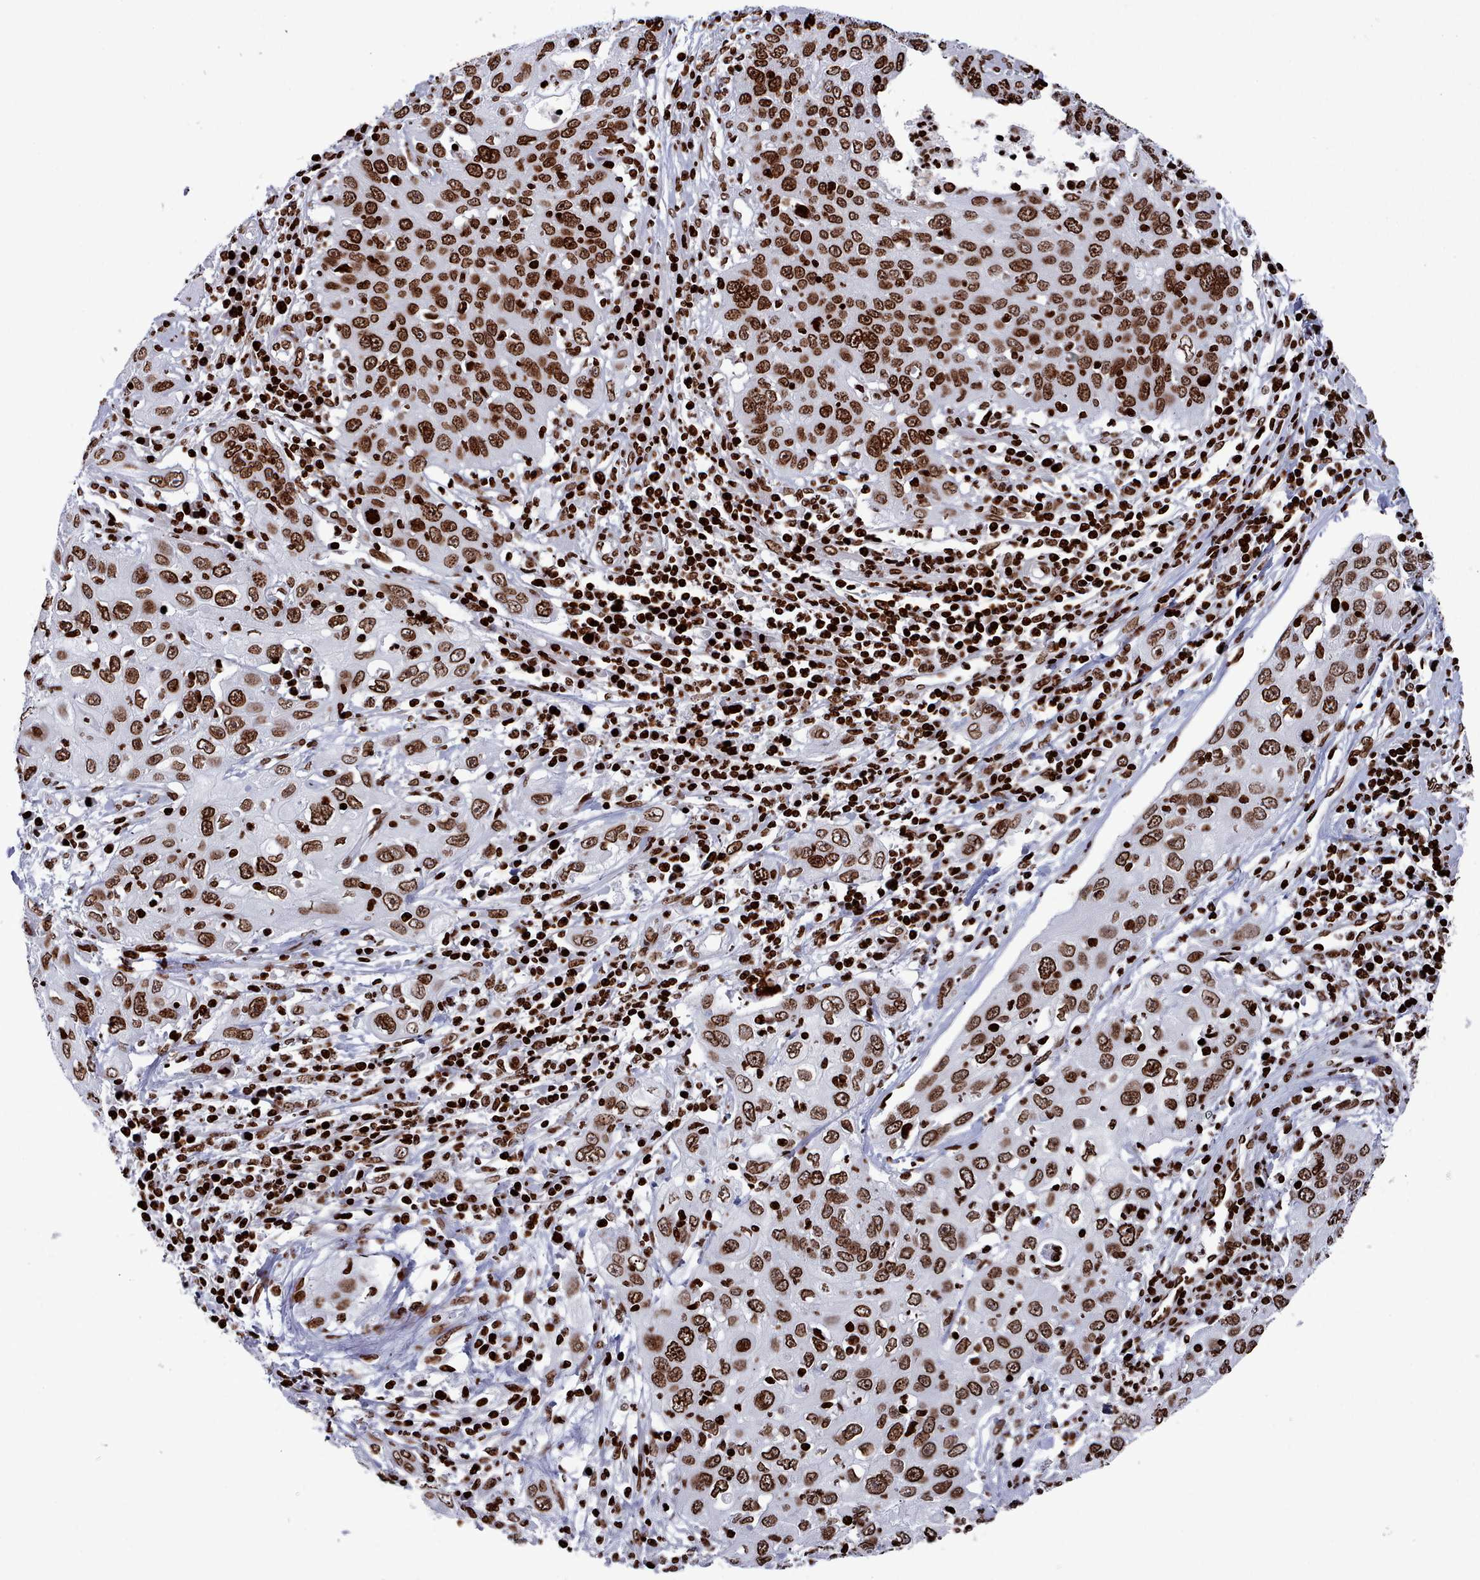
{"staining": {"intensity": "strong", "quantity": ">75%", "location": "nuclear"}, "tissue": "cervical cancer", "cell_type": "Tumor cells", "image_type": "cancer", "snomed": [{"axis": "morphology", "description": "Squamous cell carcinoma, NOS"}, {"axis": "topography", "description": "Cervix"}], "caption": "Protein expression analysis of cervical cancer shows strong nuclear staining in approximately >75% of tumor cells.", "gene": "PCDHB12", "patient": {"sex": "female", "age": 36}}